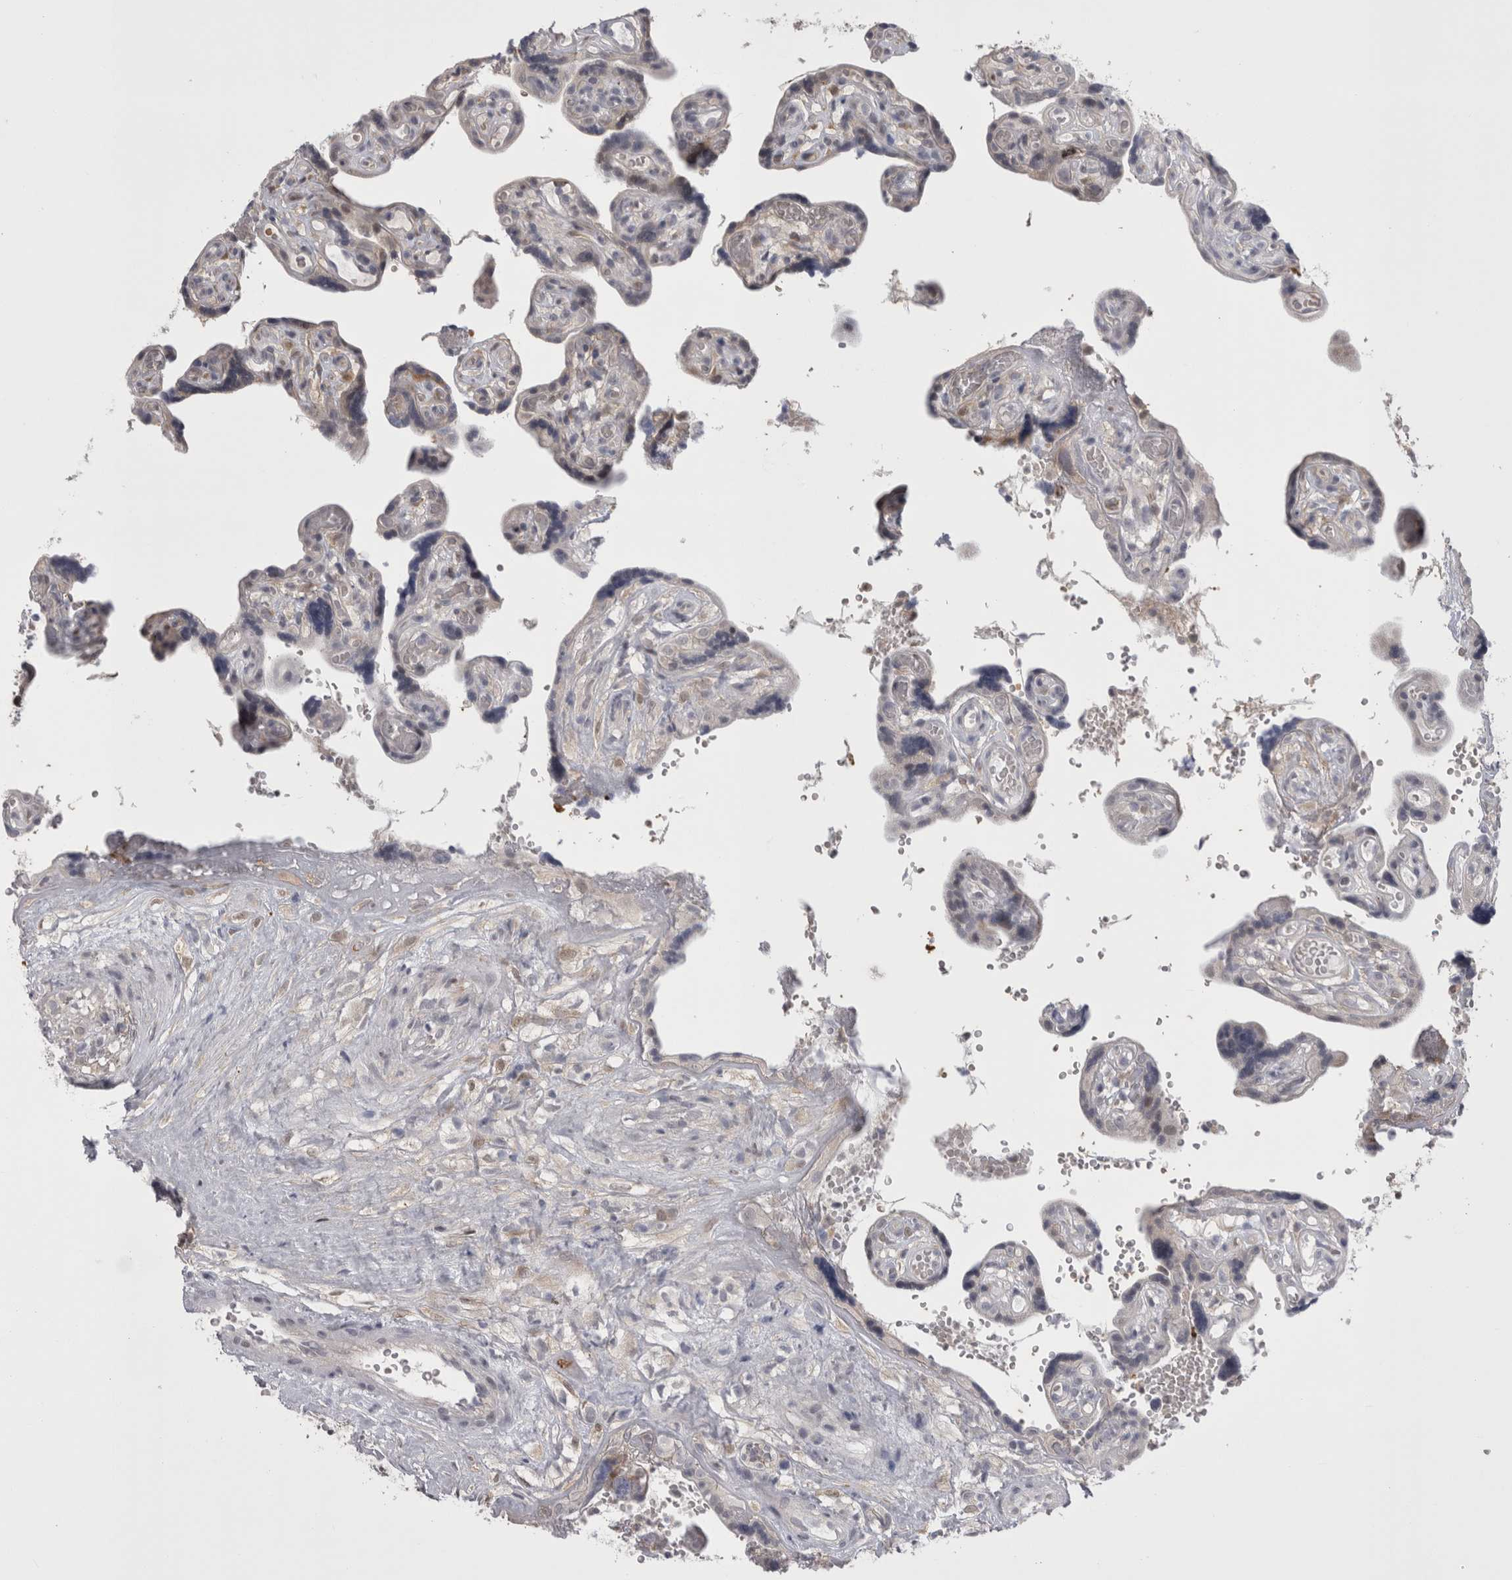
{"staining": {"intensity": "moderate", "quantity": ">75%", "location": "cytoplasmic/membranous"}, "tissue": "placenta", "cell_type": "Decidual cells", "image_type": "normal", "snomed": [{"axis": "morphology", "description": "Normal tissue, NOS"}, {"axis": "topography", "description": "Placenta"}], "caption": "High-power microscopy captured an immunohistochemistry (IHC) micrograph of benign placenta, revealing moderate cytoplasmic/membranous expression in about >75% of decidual cells. (DAB (3,3'-diaminobenzidine) IHC with brightfield microscopy, high magnification).", "gene": "CHIC1", "patient": {"sex": "female", "age": 30}}